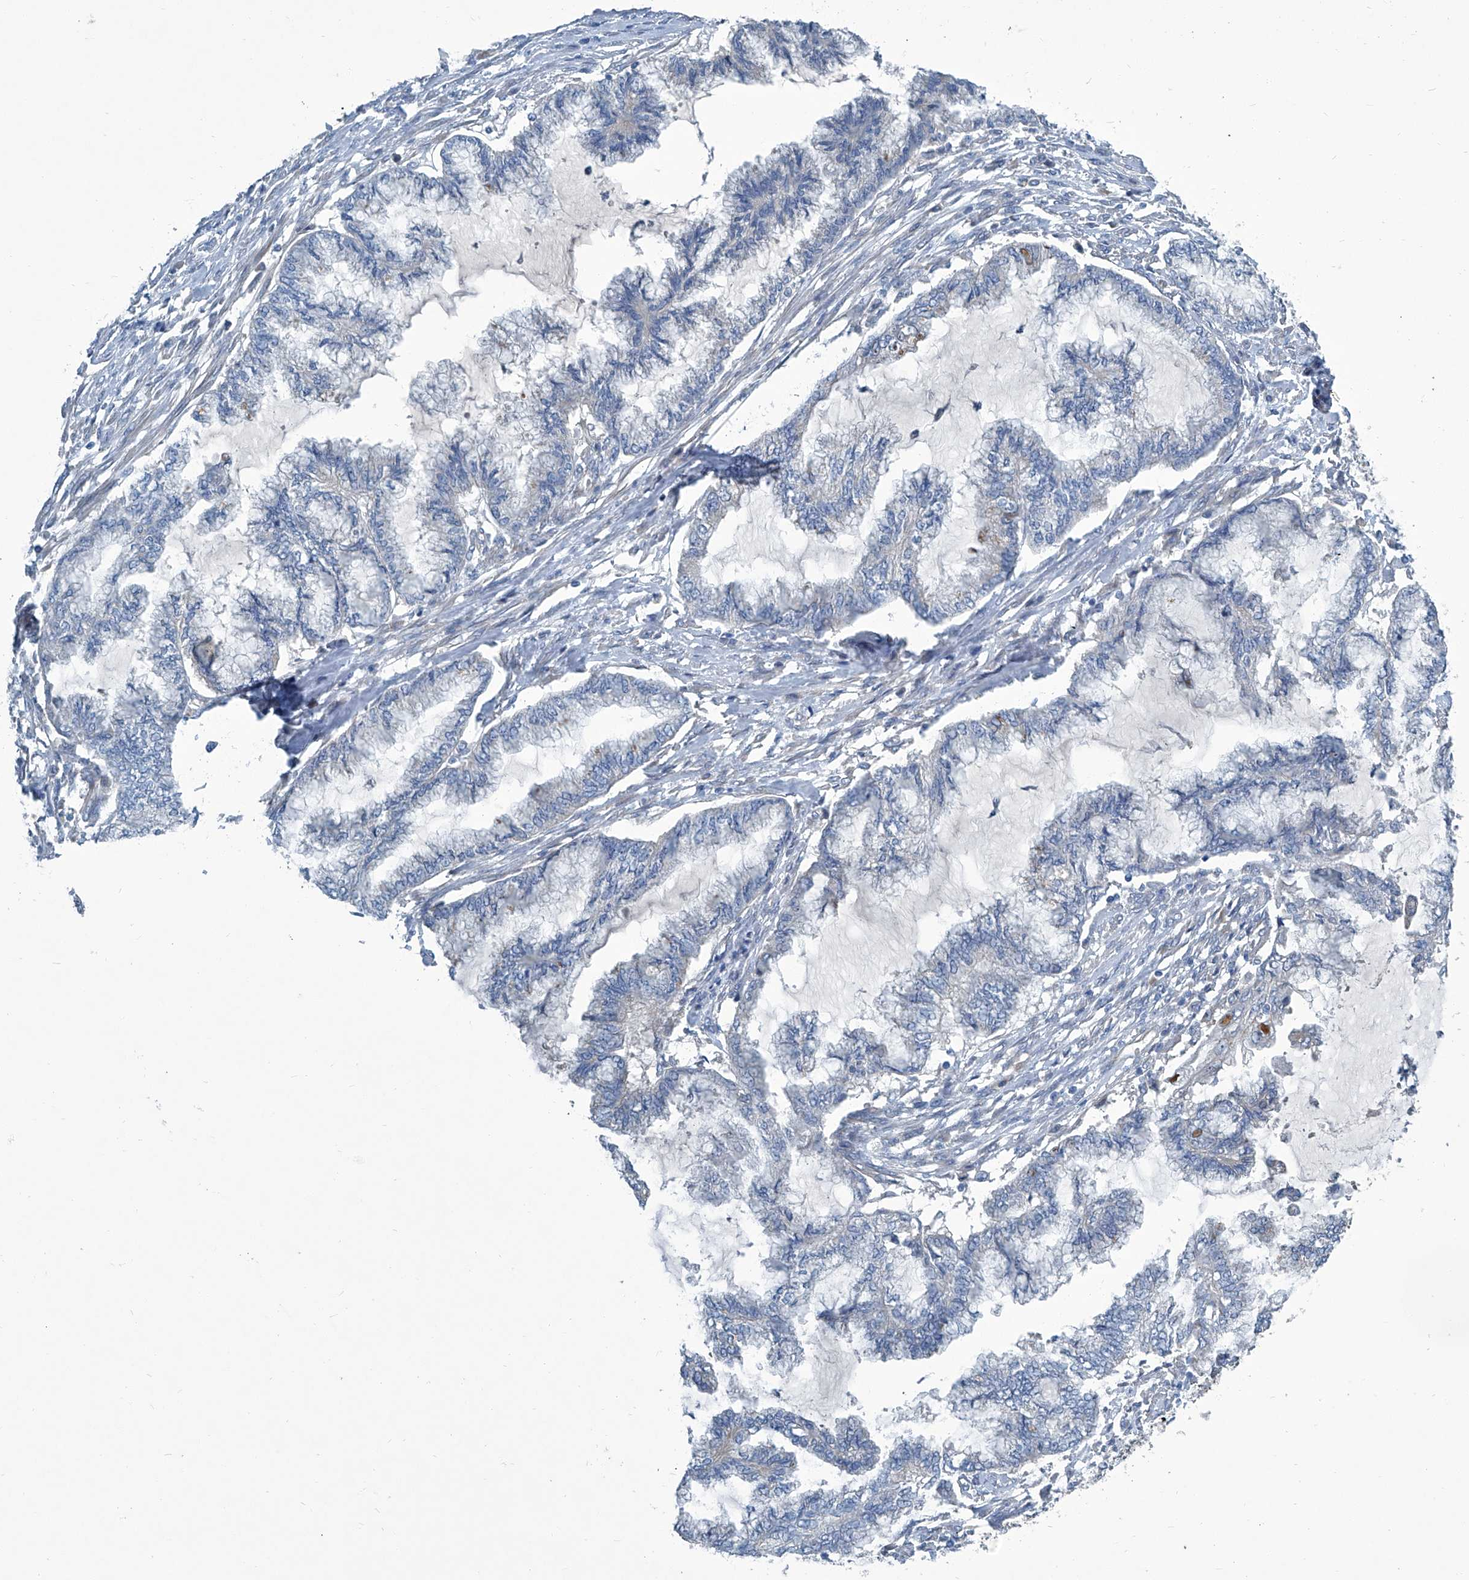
{"staining": {"intensity": "negative", "quantity": "none", "location": "none"}, "tissue": "endometrial cancer", "cell_type": "Tumor cells", "image_type": "cancer", "snomed": [{"axis": "morphology", "description": "Adenocarcinoma, NOS"}, {"axis": "topography", "description": "Endometrium"}], "caption": "This photomicrograph is of adenocarcinoma (endometrial) stained with immunohistochemistry (IHC) to label a protein in brown with the nuclei are counter-stained blue. There is no expression in tumor cells.", "gene": "SLC26A11", "patient": {"sex": "female", "age": 86}}